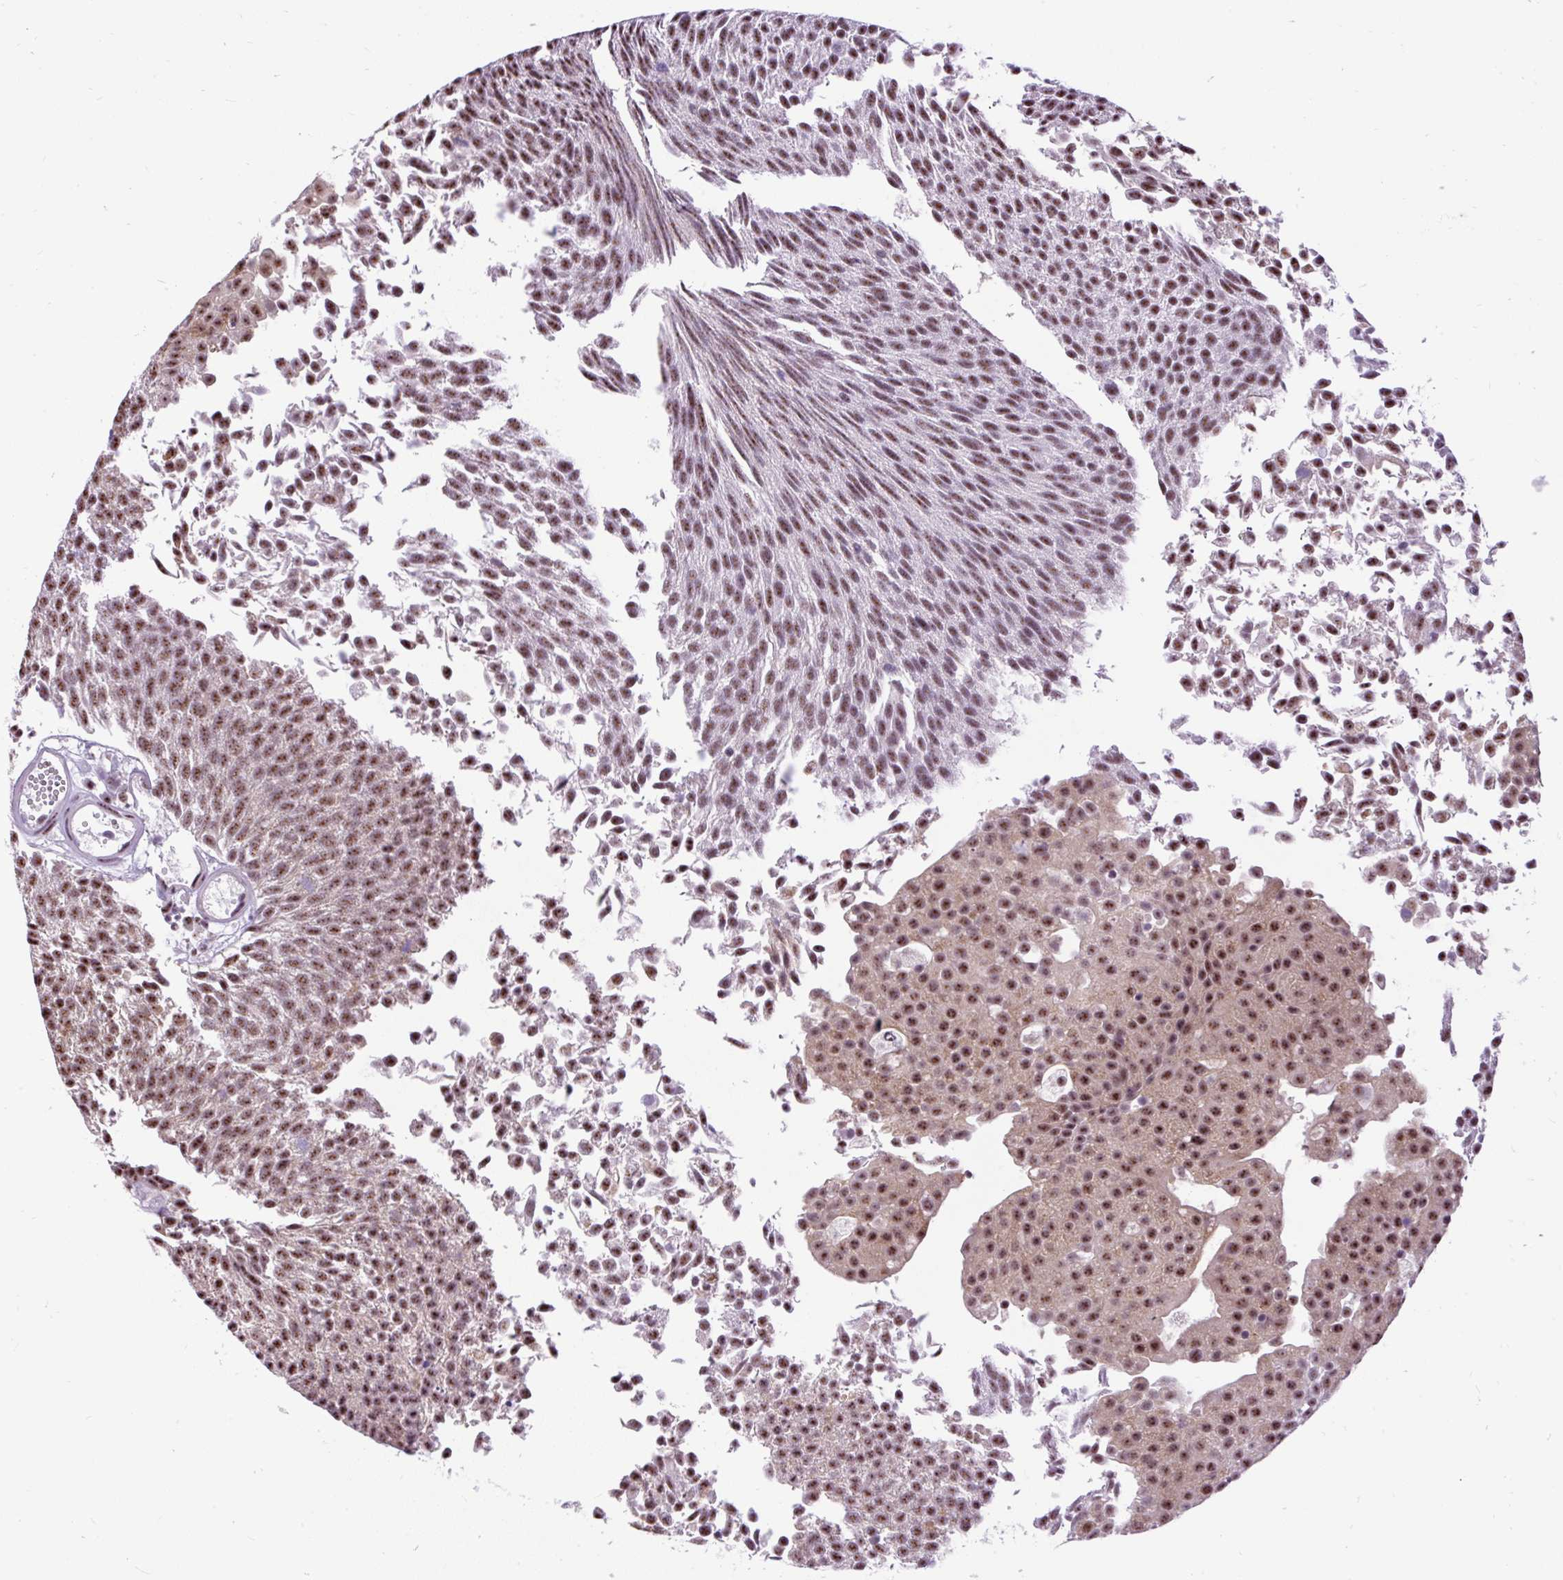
{"staining": {"intensity": "moderate", "quantity": ">75%", "location": "nuclear"}, "tissue": "urothelial cancer", "cell_type": "Tumor cells", "image_type": "cancer", "snomed": [{"axis": "morphology", "description": "Urothelial carcinoma, Low grade"}, {"axis": "topography", "description": "Urinary bladder"}], "caption": "Urothelial cancer stained with a brown dye displays moderate nuclear positive expression in about >75% of tumor cells.", "gene": "SMC5", "patient": {"sex": "female", "age": 79}}